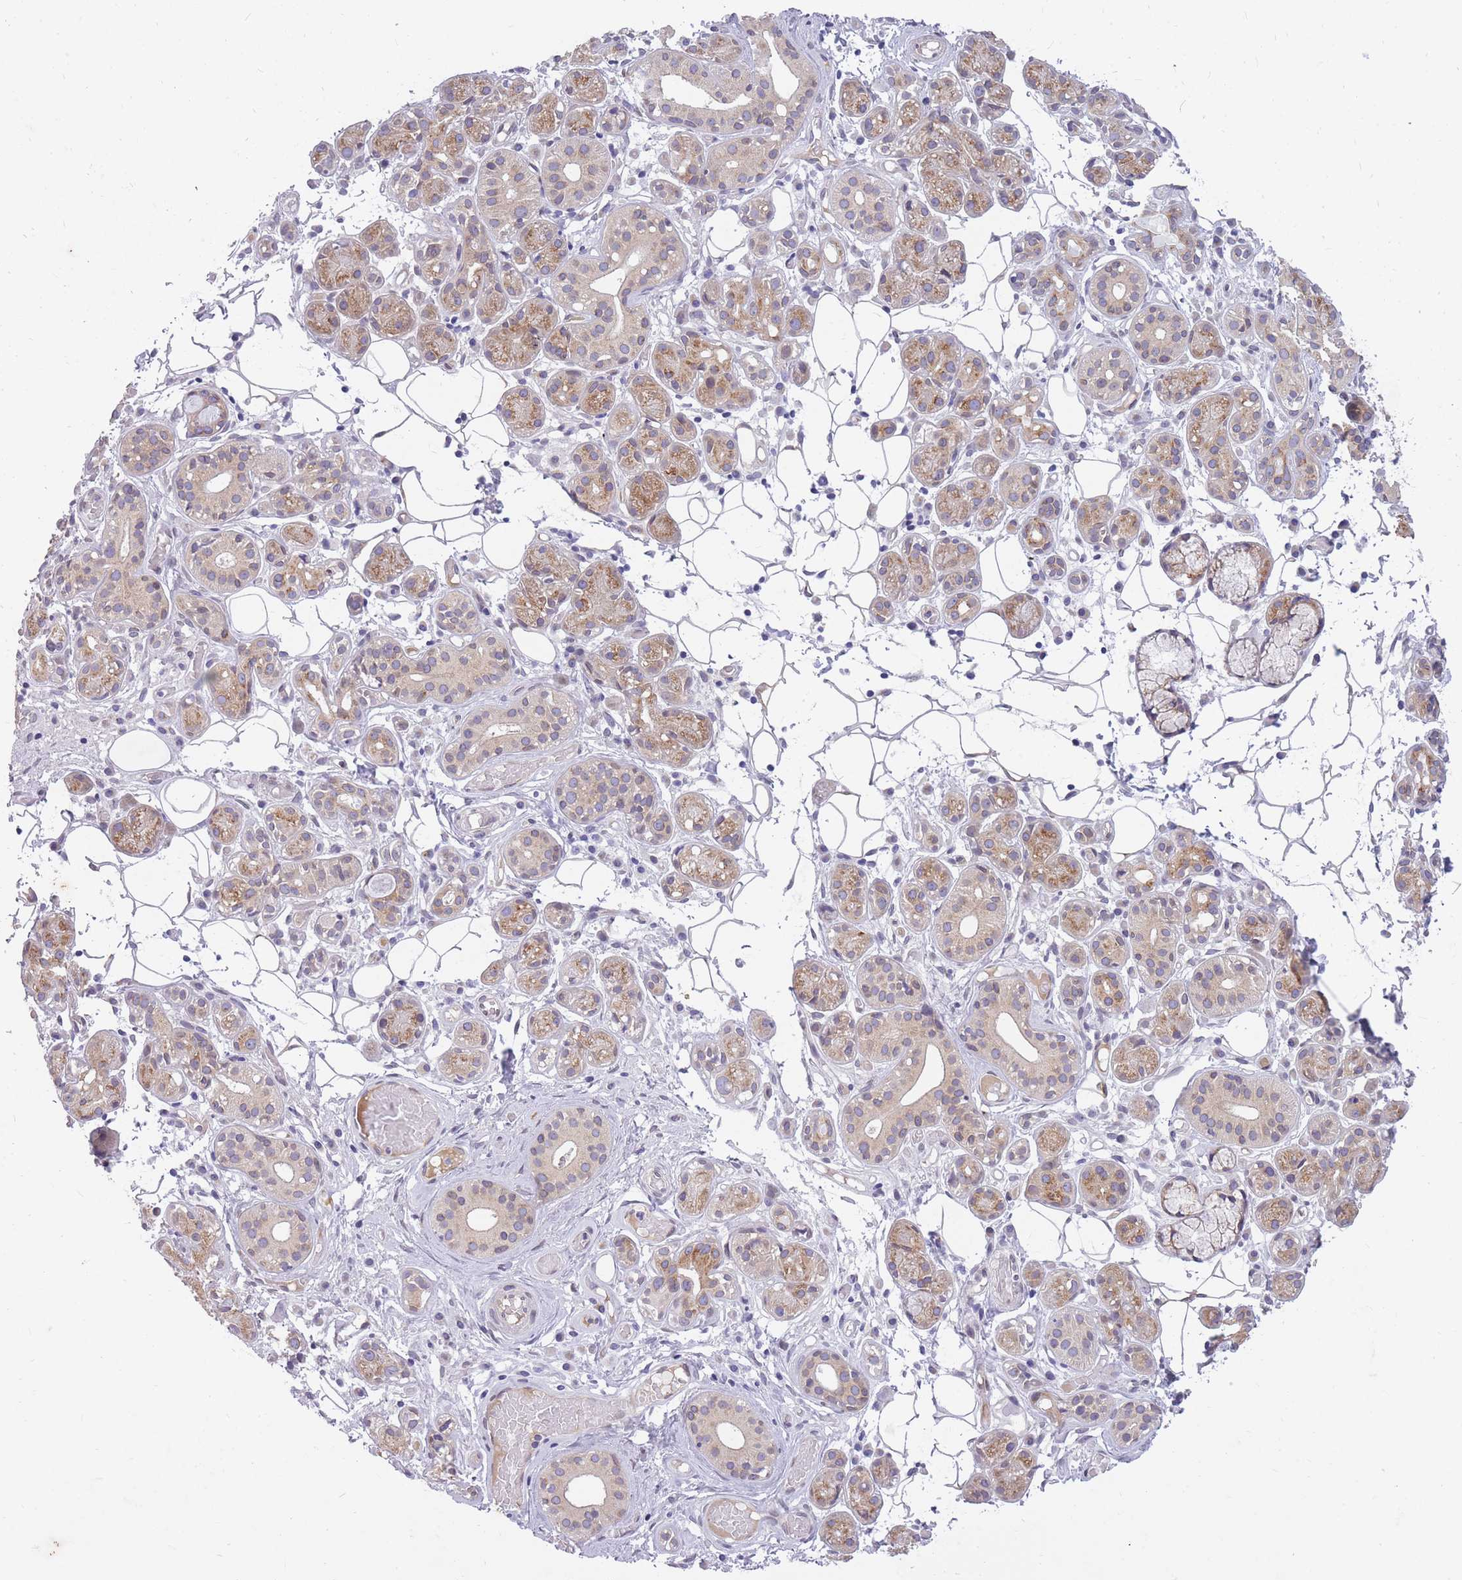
{"staining": {"intensity": "moderate", "quantity": "25%-75%", "location": "cytoplasmic/membranous"}, "tissue": "salivary gland", "cell_type": "Glandular cells", "image_type": "normal", "snomed": [{"axis": "morphology", "description": "Normal tissue, NOS"}, {"axis": "topography", "description": "Salivary gland"}], "caption": "IHC of benign salivary gland reveals medium levels of moderate cytoplasmic/membranous expression in about 25%-75% of glandular cells.", "gene": "HOOK2", "patient": {"sex": "male", "age": 82}}